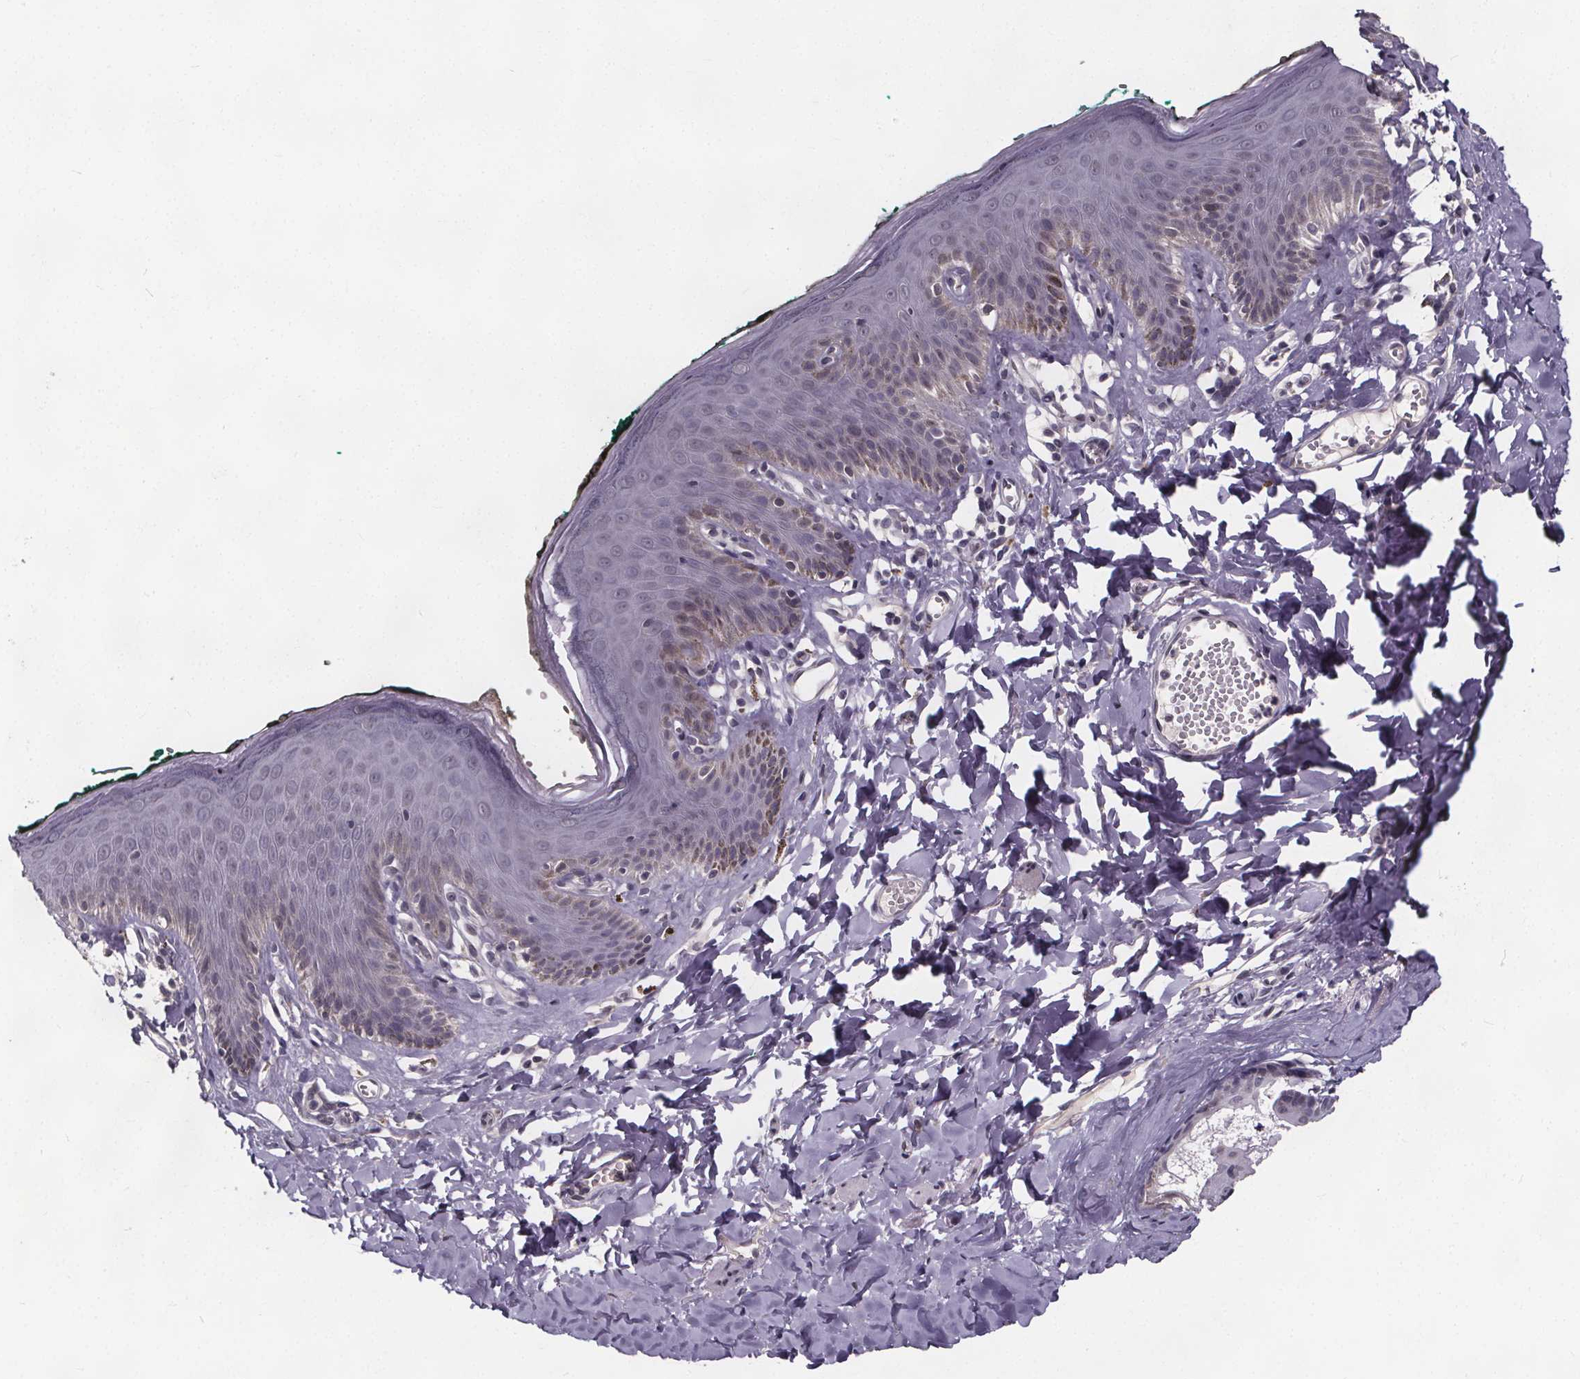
{"staining": {"intensity": "negative", "quantity": "none", "location": "none"}, "tissue": "skin", "cell_type": "Epidermal cells", "image_type": "normal", "snomed": [{"axis": "morphology", "description": "Normal tissue, NOS"}, {"axis": "topography", "description": "Vulva"}, {"axis": "topography", "description": "Peripheral nerve tissue"}], "caption": "A high-resolution image shows IHC staining of unremarkable skin, which shows no significant staining in epidermal cells.", "gene": "FAM181B", "patient": {"sex": "female", "age": 66}}